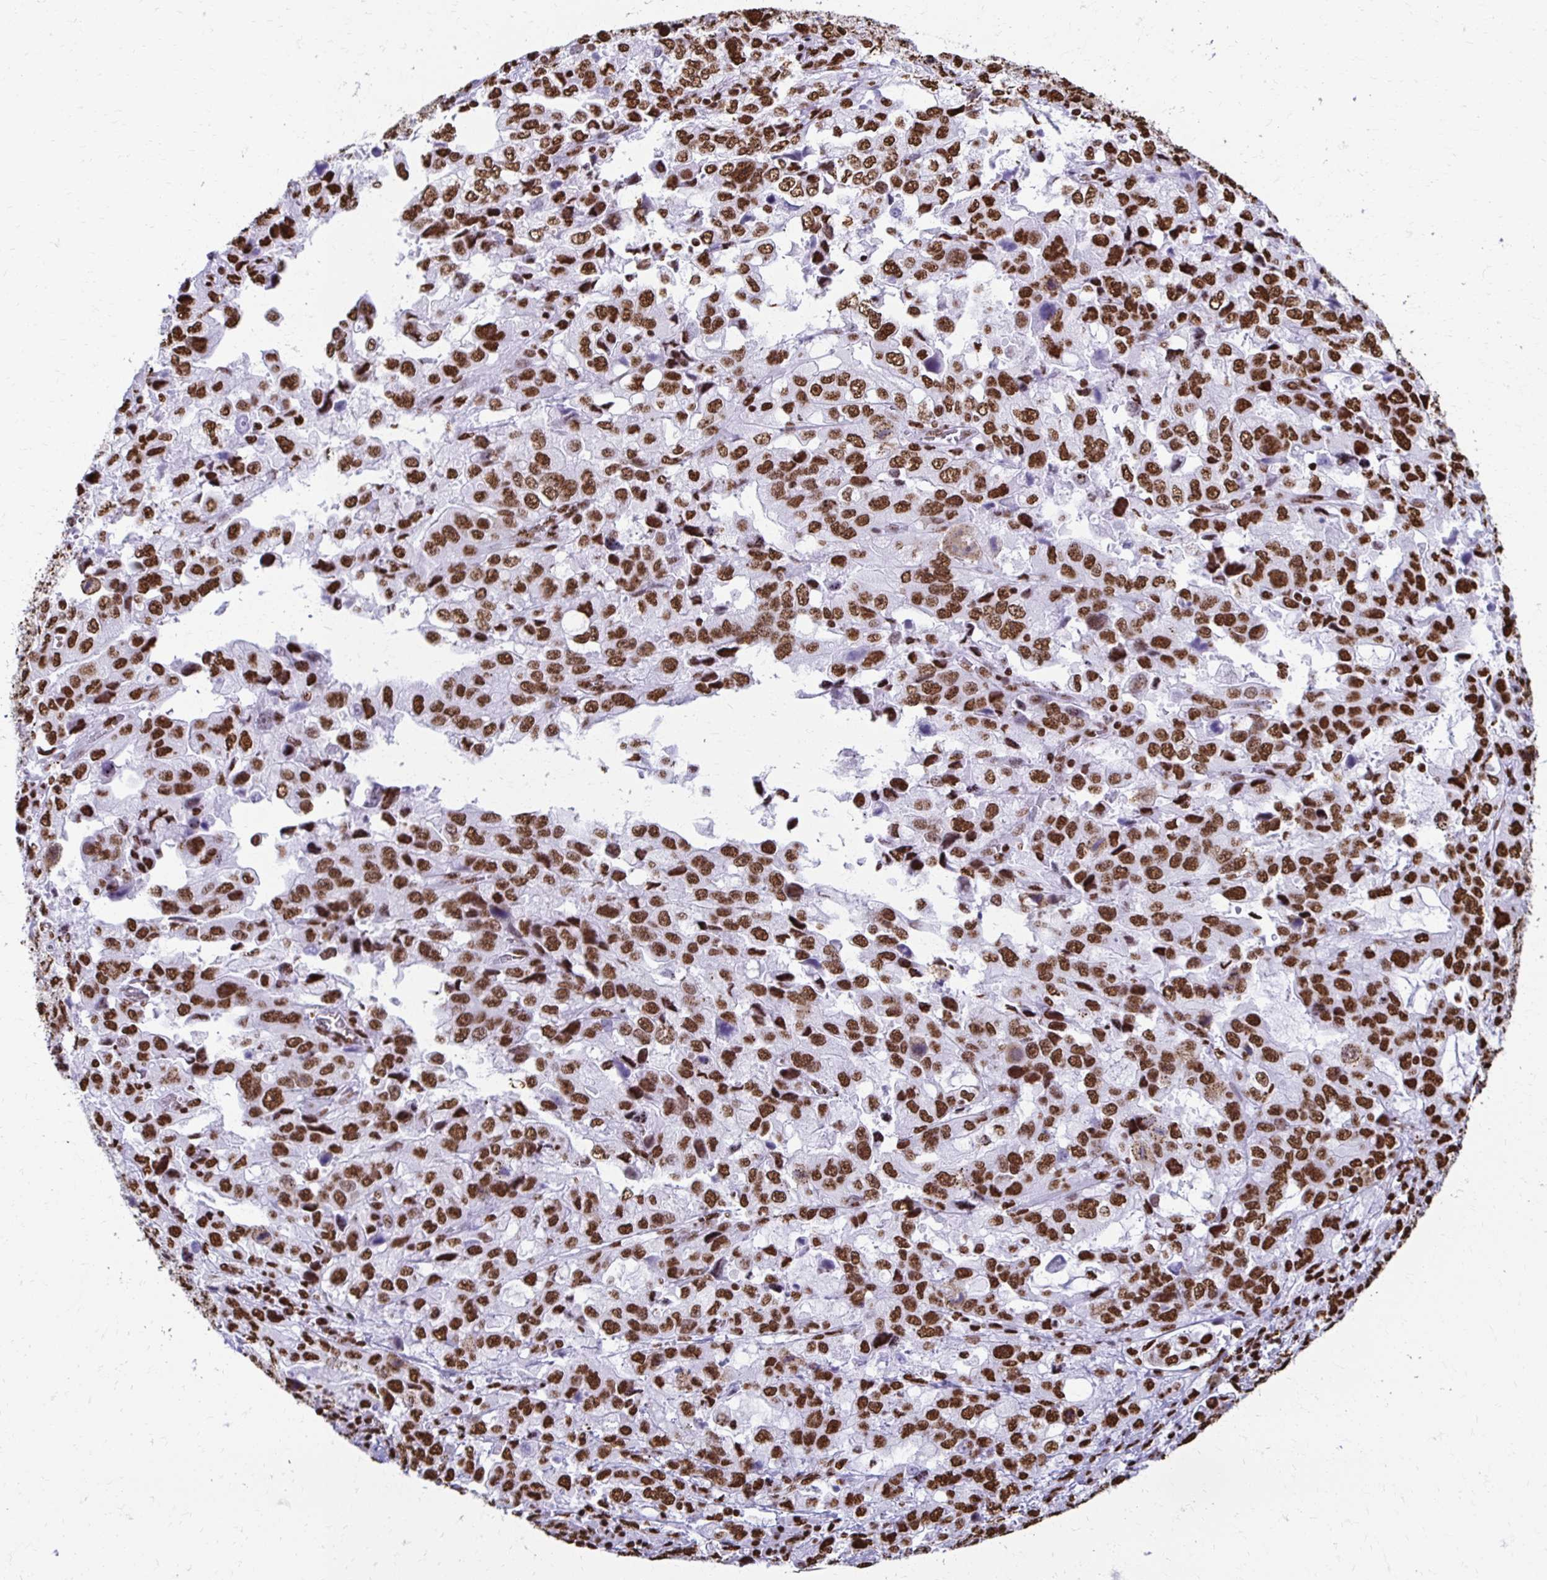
{"staining": {"intensity": "strong", "quantity": ">75%", "location": "nuclear"}, "tissue": "stomach cancer", "cell_type": "Tumor cells", "image_type": "cancer", "snomed": [{"axis": "morphology", "description": "Adenocarcinoma, NOS"}, {"axis": "topography", "description": "Stomach, upper"}], "caption": "Brown immunohistochemical staining in human stomach adenocarcinoma exhibits strong nuclear staining in about >75% of tumor cells. Using DAB (3,3'-diaminobenzidine) (brown) and hematoxylin (blue) stains, captured at high magnification using brightfield microscopy.", "gene": "NONO", "patient": {"sex": "female", "age": 81}}